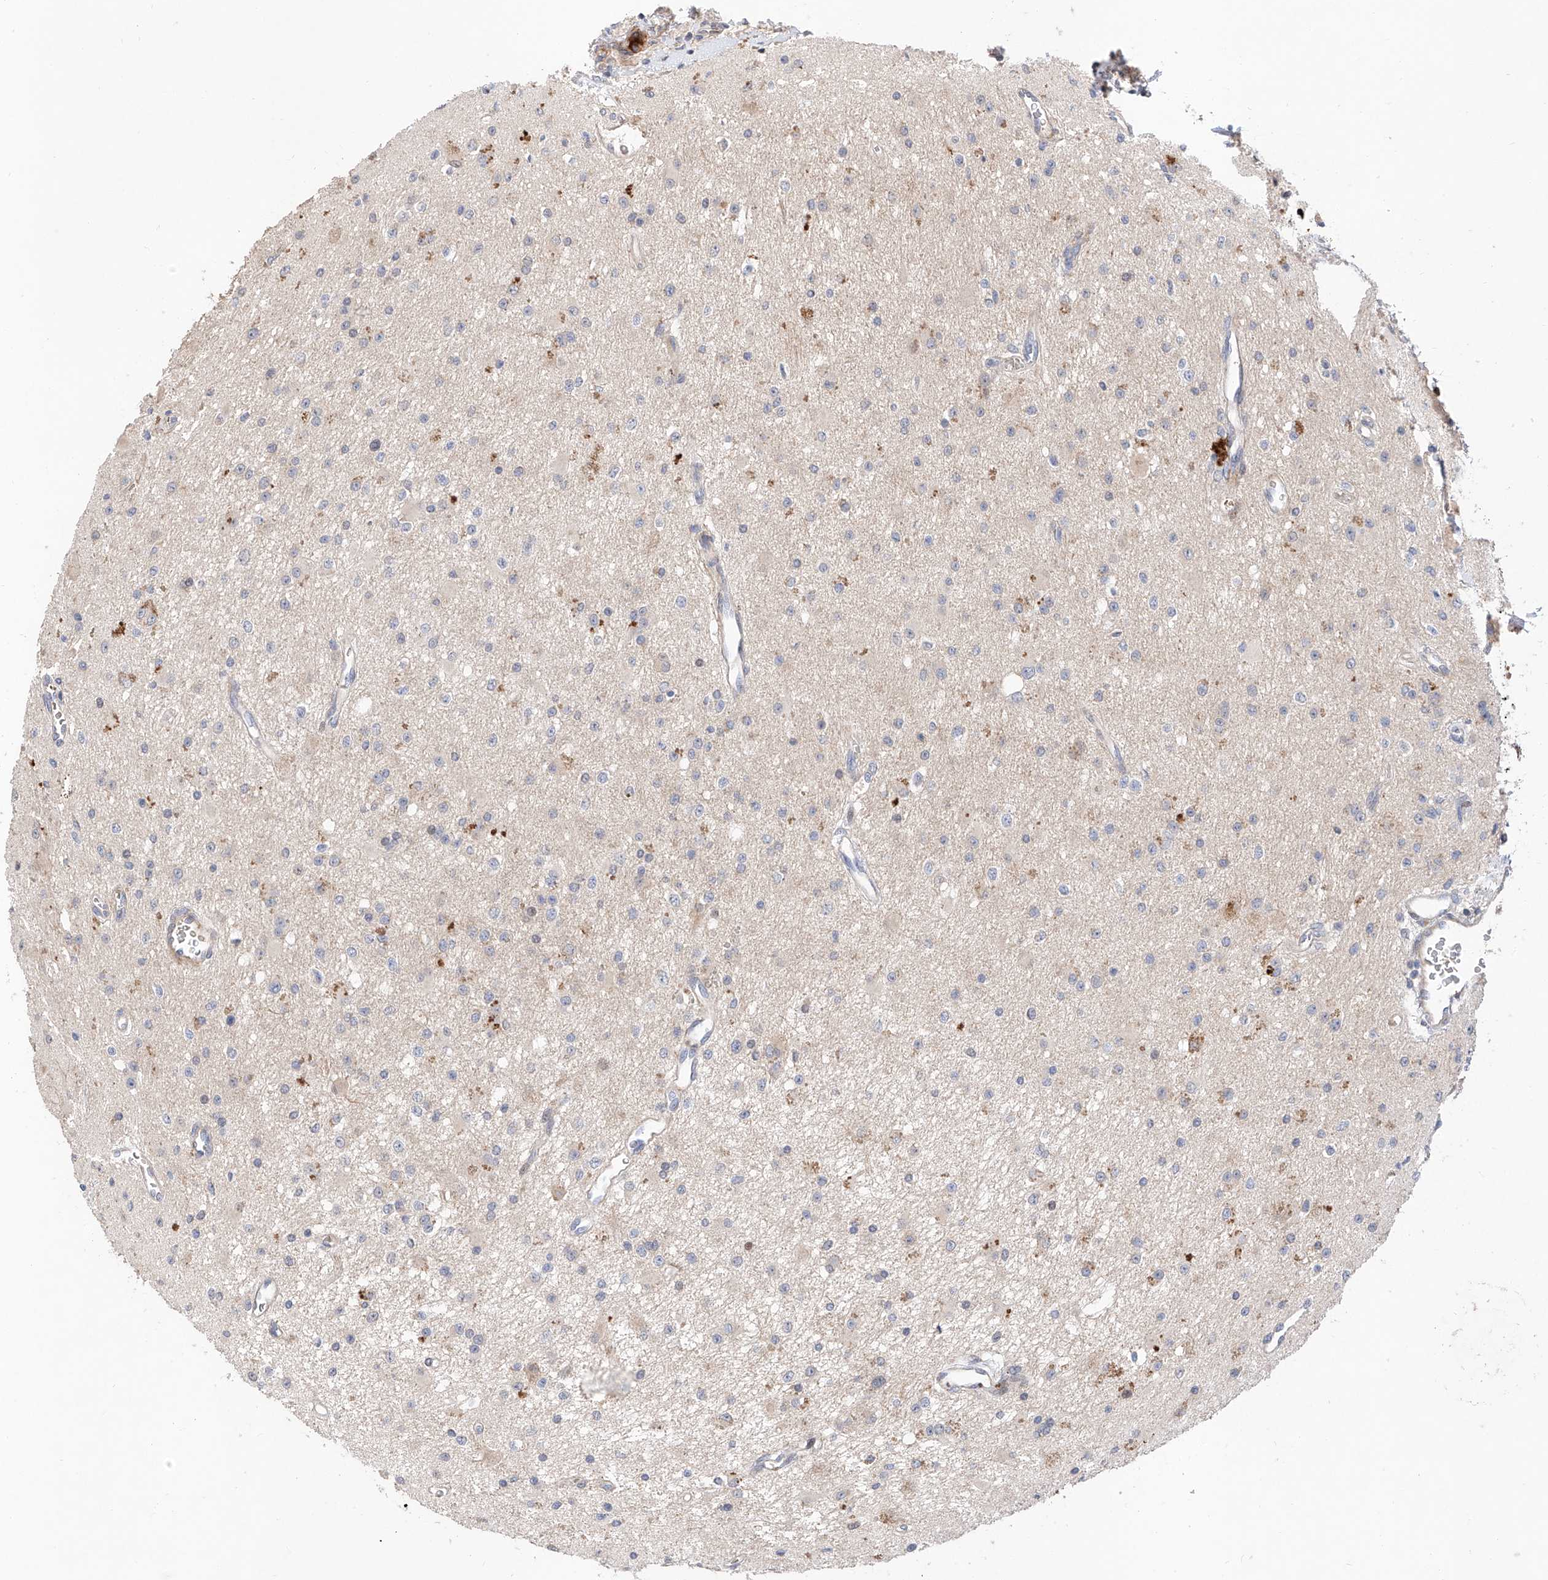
{"staining": {"intensity": "negative", "quantity": "none", "location": "none"}, "tissue": "glioma", "cell_type": "Tumor cells", "image_type": "cancer", "snomed": [{"axis": "morphology", "description": "Glioma, malignant, High grade"}, {"axis": "topography", "description": "Brain"}], "caption": "Glioma stained for a protein using immunohistochemistry displays no expression tumor cells.", "gene": "FUCA2", "patient": {"sex": "male", "age": 34}}